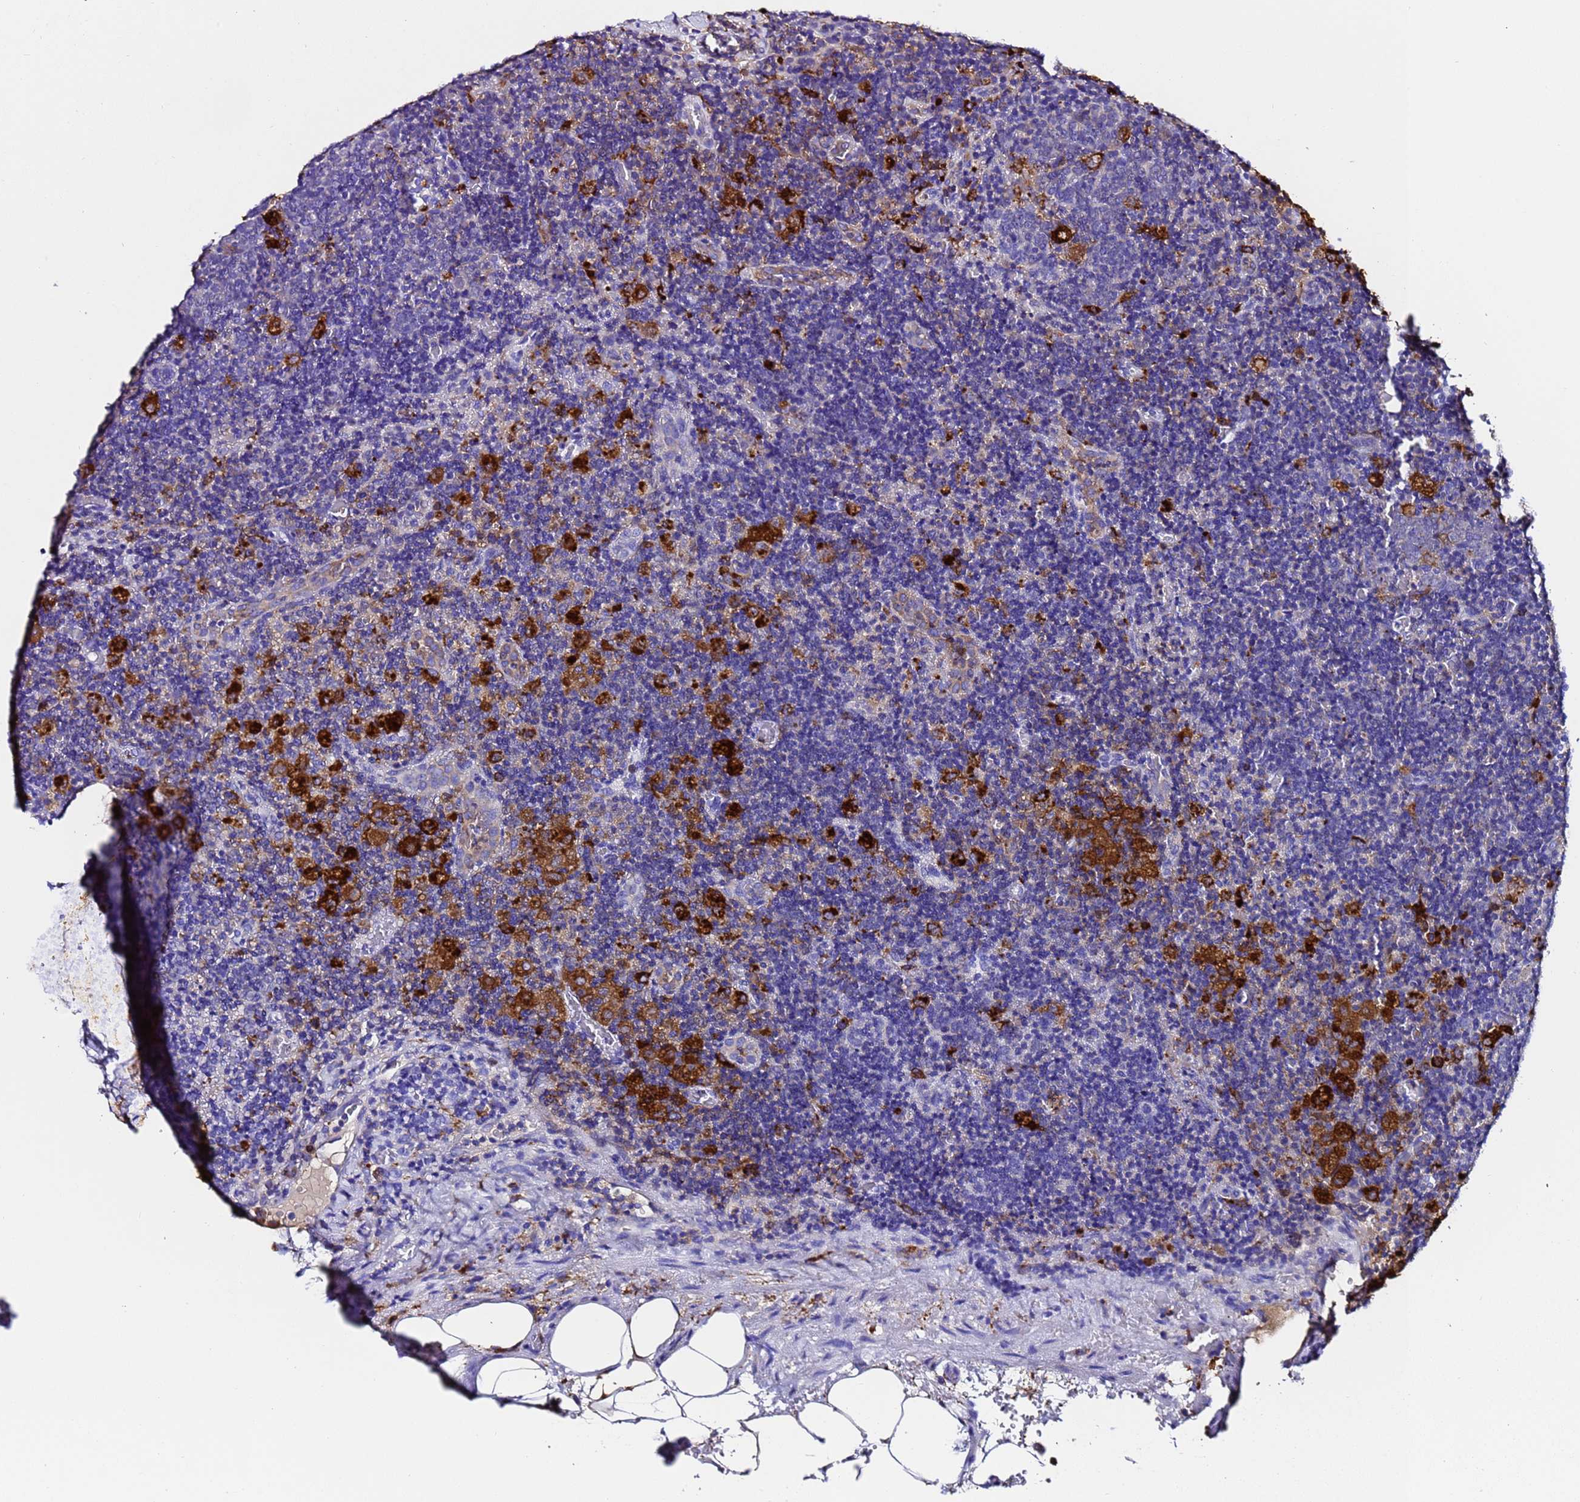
{"staining": {"intensity": "strong", "quantity": "<25%", "location": "cytoplasmic/membranous"}, "tissue": "lymph node", "cell_type": "Germinal center cells", "image_type": "normal", "snomed": [{"axis": "morphology", "description": "Normal tissue, NOS"}, {"axis": "topography", "description": "Lymph node"}], "caption": "About <25% of germinal center cells in unremarkable lymph node demonstrate strong cytoplasmic/membranous protein positivity as visualized by brown immunohistochemical staining.", "gene": "FTL", "patient": {"sex": "male", "age": 58}}